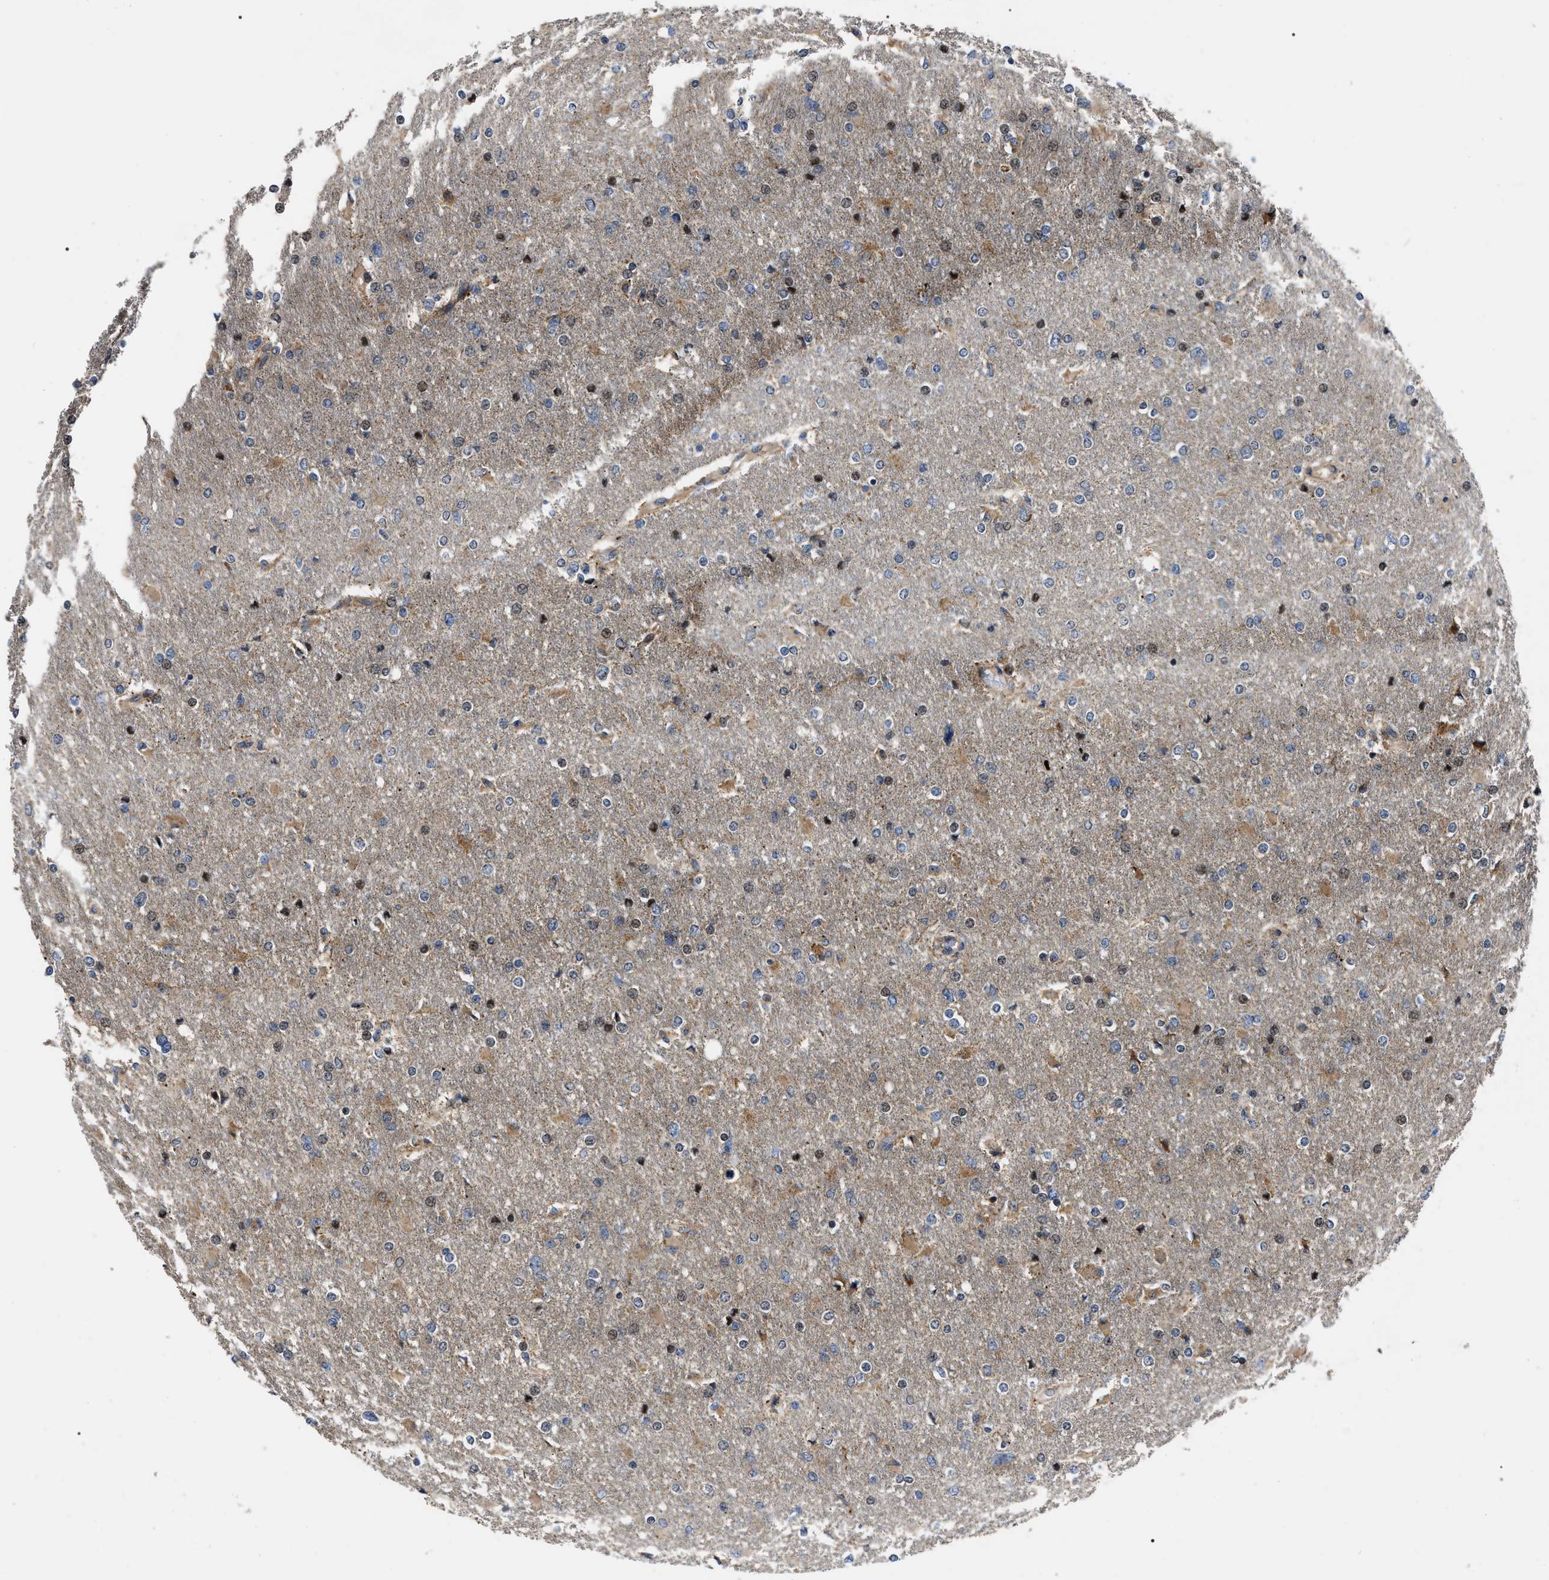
{"staining": {"intensity": "moderate", "quantity": "25%-75%", "location": "cytoplasmic/membranous,nuclear"}, "tissue": "glioma", "cell_type": "Tumor cells", "image_type": "cancer", "snomed": [{"axis": "morphology", "description": "Glioma, malignant, High grade"}, {"axis": "topography", "description": "Cerebral cortex"}], "caption": "Immunohistochemical staining of human malignant glioma (high-grade) demonstrates medium levels of moderate cytoplasmic/membranous and nuclear expression in approximately 25%-75% of tumor cells.", "gene": "PPWD1", "patient": {"sex": "female", "age": 36}}